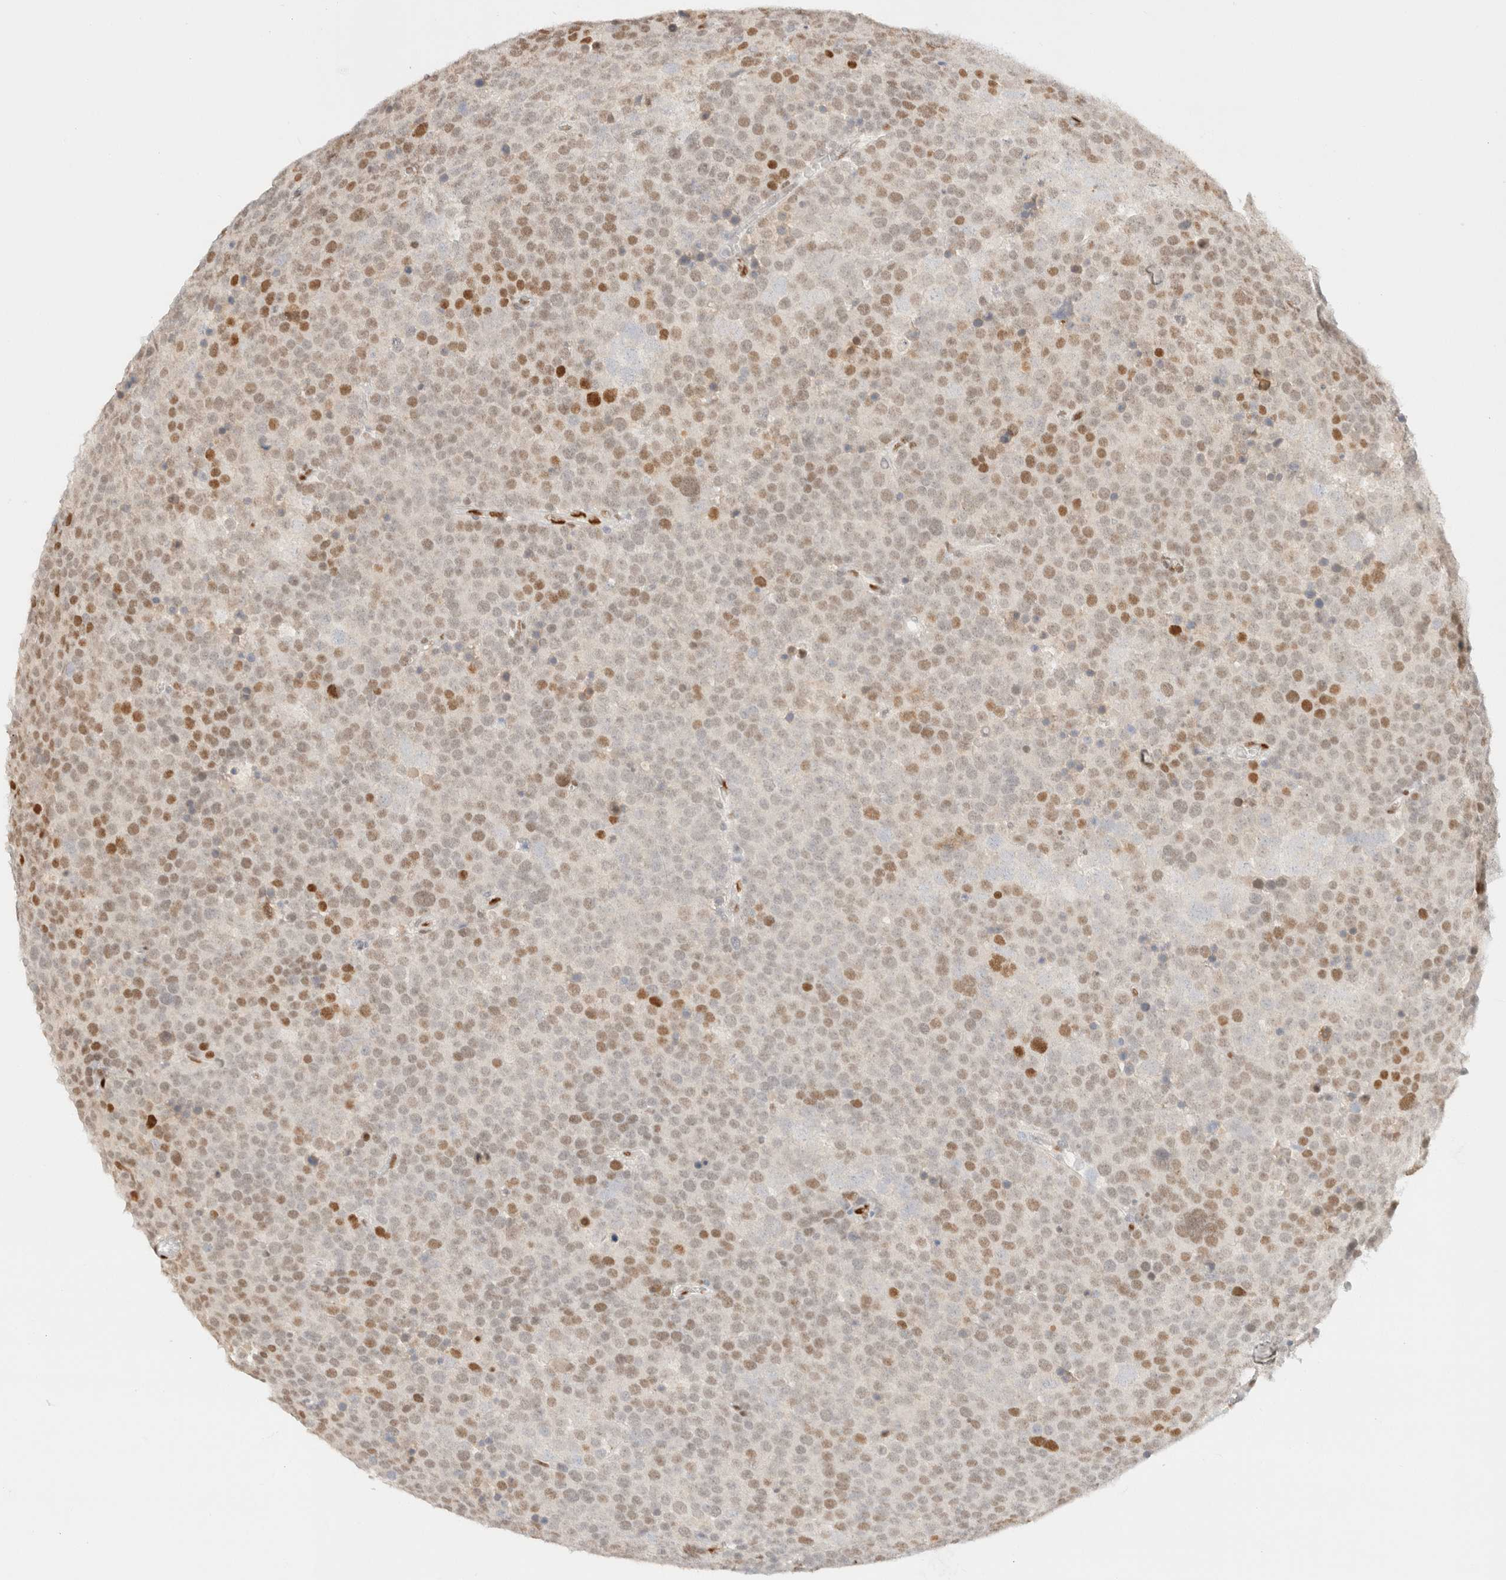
{"staining": {"intensity": "moderate", "quantity": "25%-75%", "location": "nuclear"}, "tissue": "testis cancer", "cell_type": "Tumor cells", "image_type": "cancer", "snomed": [{"axis": "morphology", "description": "Seminoma, NOS"}, {"axis": "topography", "description": "Testis"}], "caption": "A brown stain shows moderate nuclear expression of a protein in human testis cancer (seminoma) tumor cells.", "gene": "DDB2", "patient": {"sex": "male", "age": 71}}